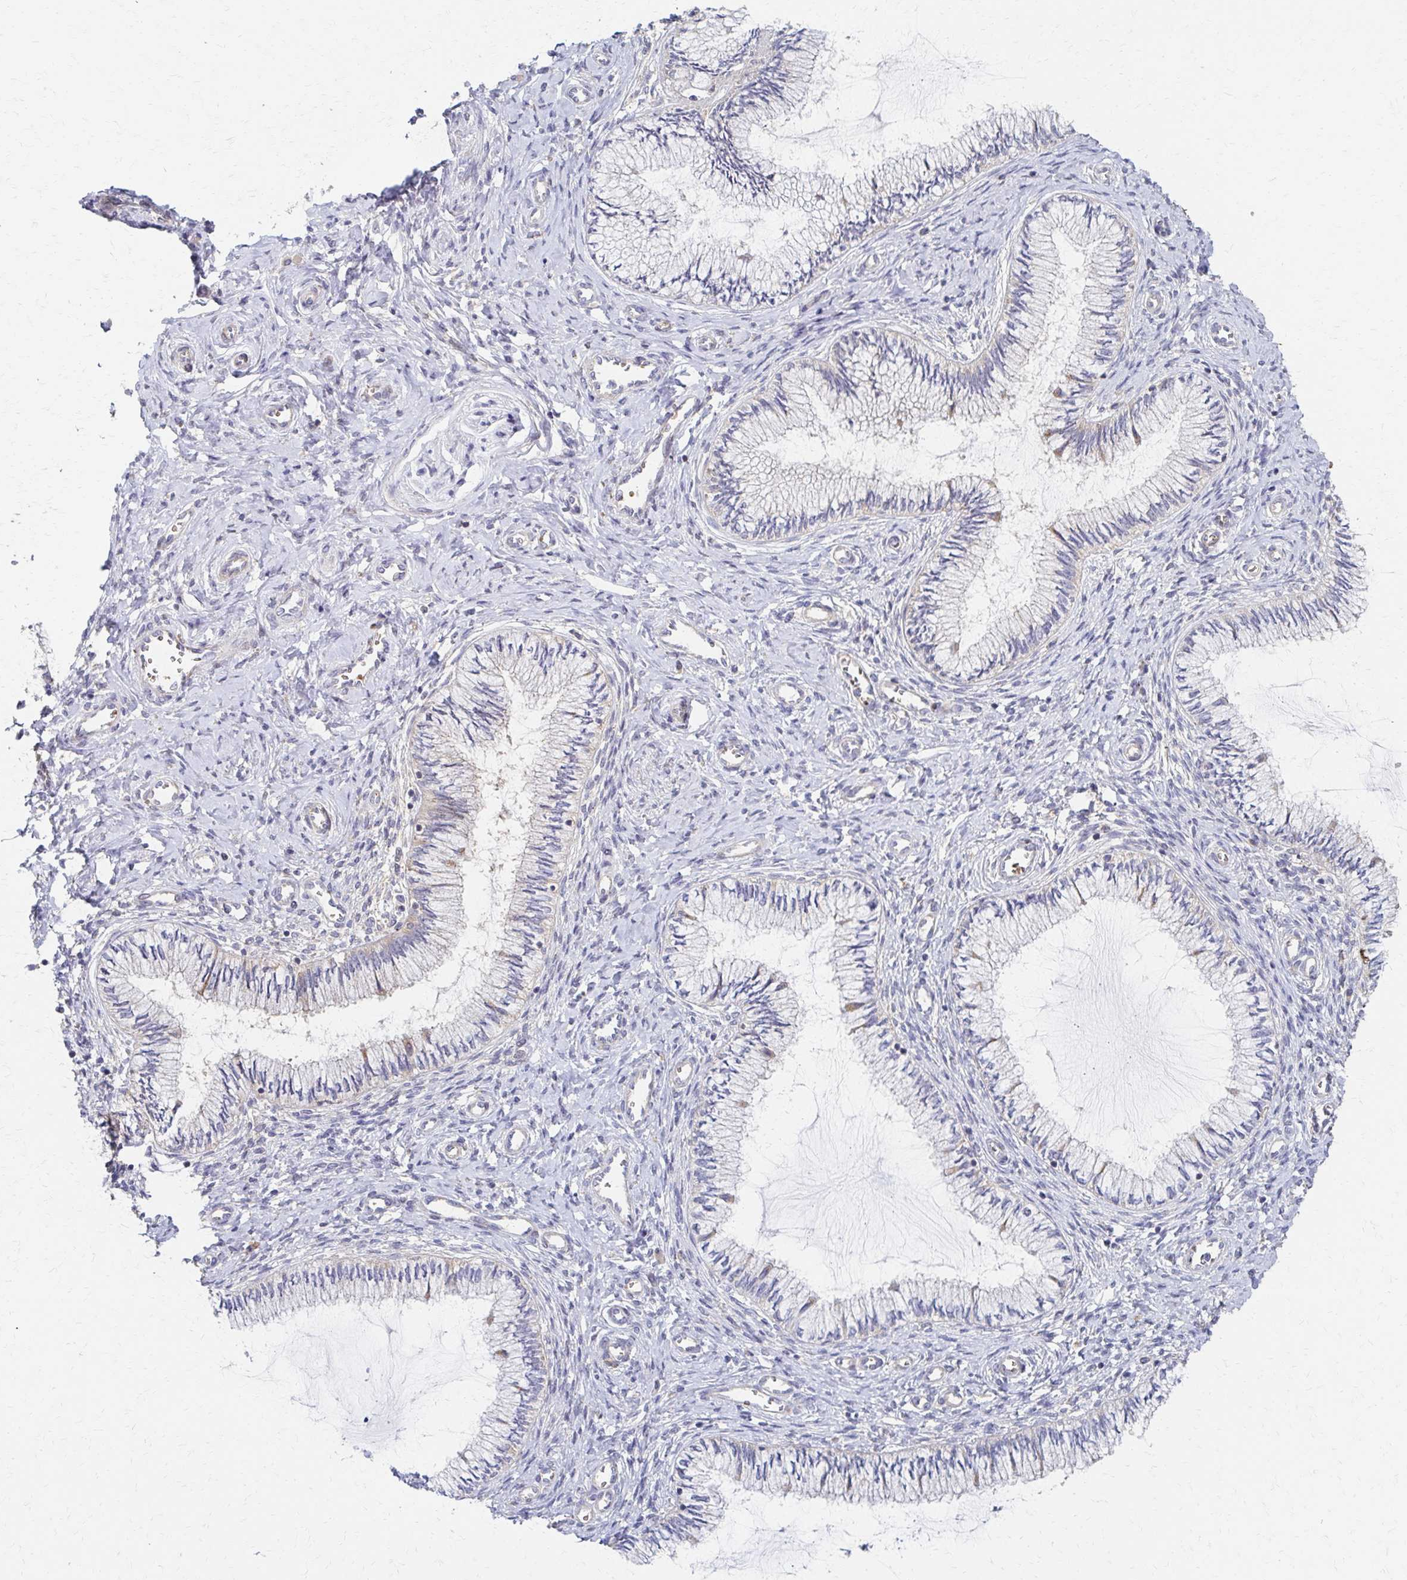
{"staining": {"intensity": "negative", "quantity": "none", "location": "none"}, "tissue": "cervix", "cell_type": "Glandular cells", "image_type": "normal", "snomed": [{"axis": "morphology", "description": "Normal tissue, NOS"}, {"axis": "topography", "description": "Cervix"}], "caption": "Normal cervix was stained to show a protein in brown. There is no significant expression in glandular cells.", "gene": "SKA2", "patient": {"sex": "female", "age": 24}}